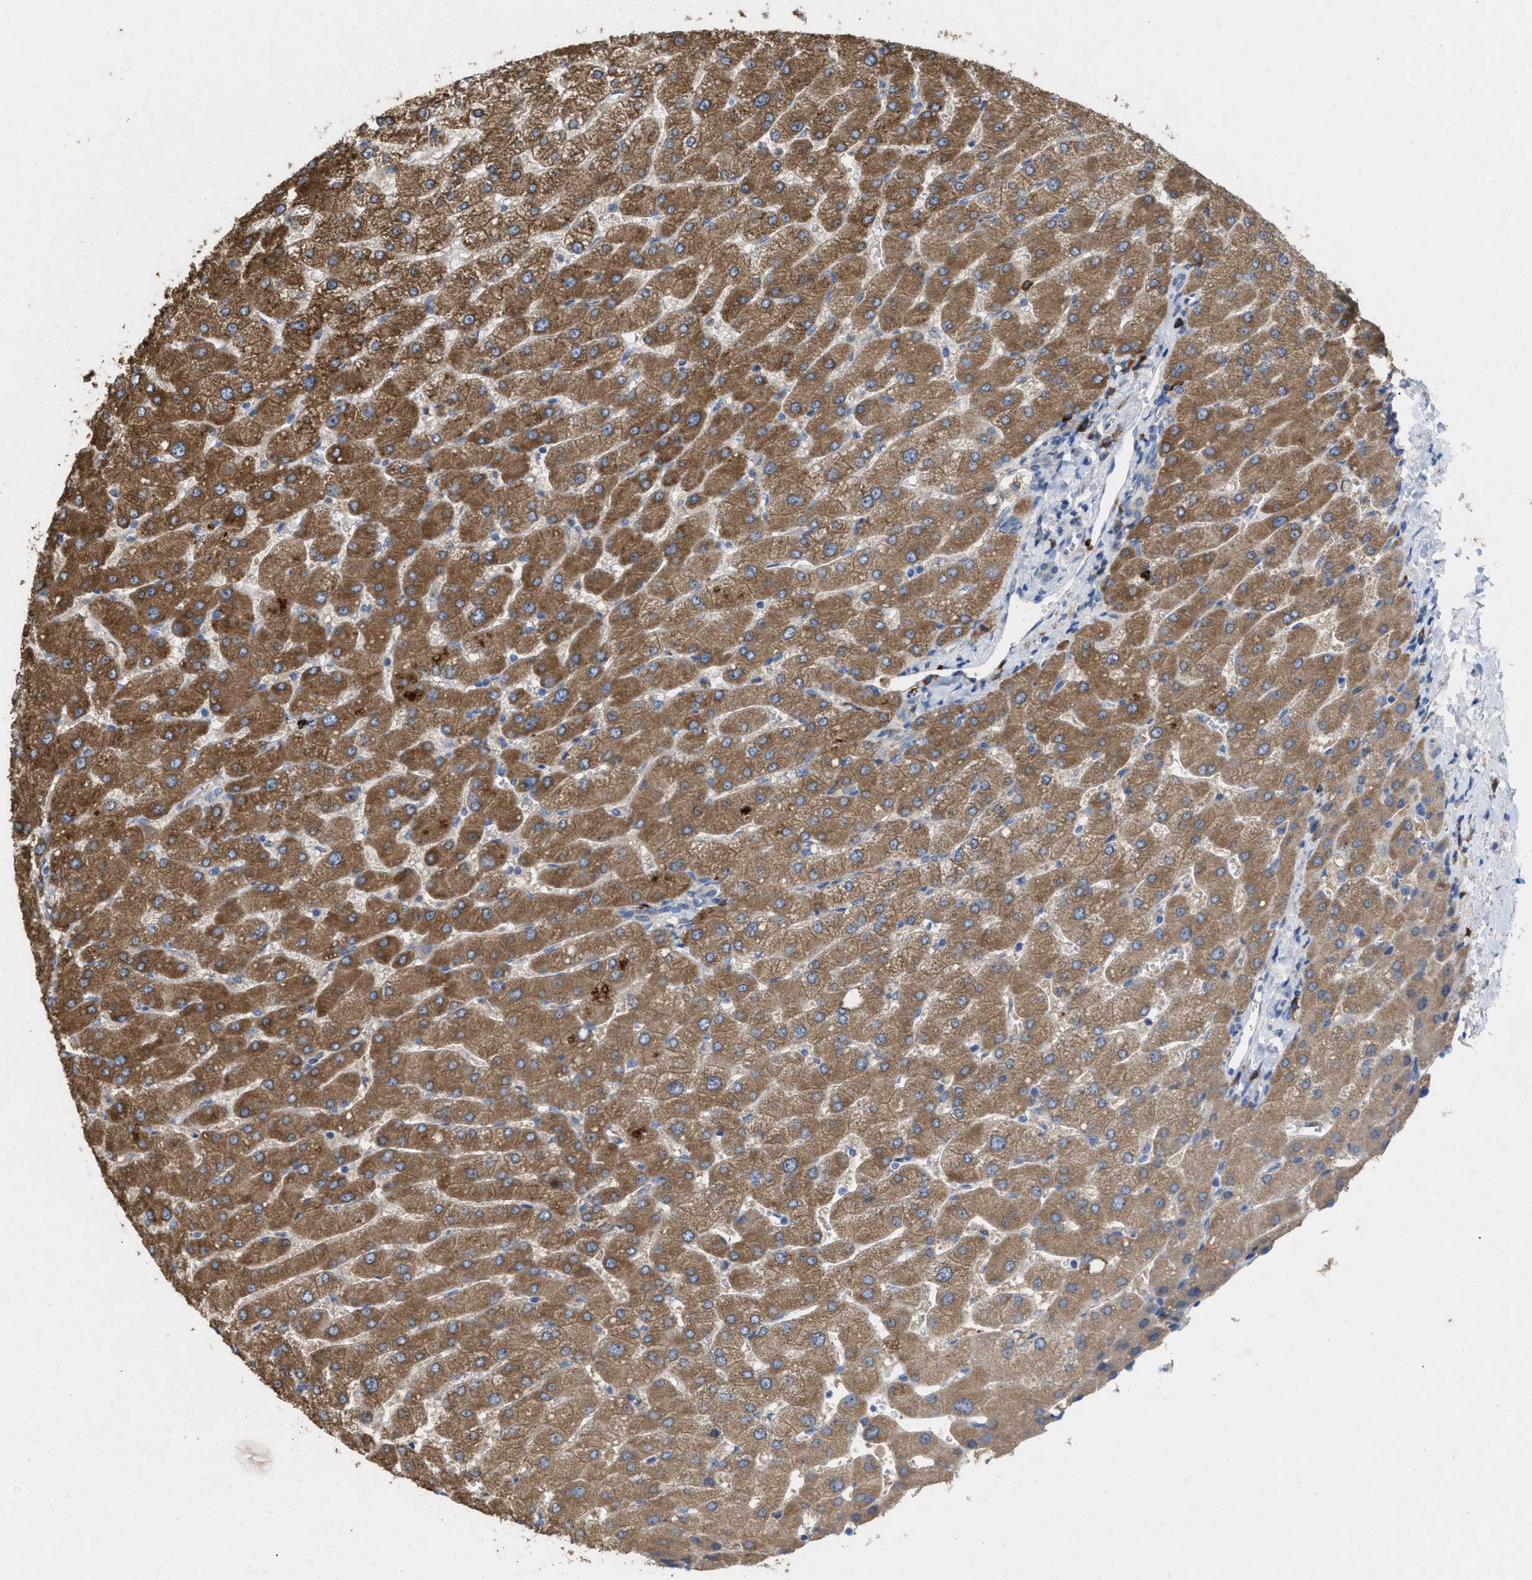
{"staining": {"intensity": "negative", "quantity": "none", "location": "none"}, "tissue": "liver", "cell_type": "Cholangiocytes", "image_type": "normal", "snomed": [{"axis": "morphology", "description": "Normal tissue, NOS"}, {"axis": "topography", "description": "Liver"}], "caption": "High power microscopy photomicrograph of an immunohistochemistry (IHC) micrograph of unremarkable liver, revealing no significant positivity in cholangiocytes.", "gene": "DYNC2I1", "patient": {"sex": "male", "age": 55}}